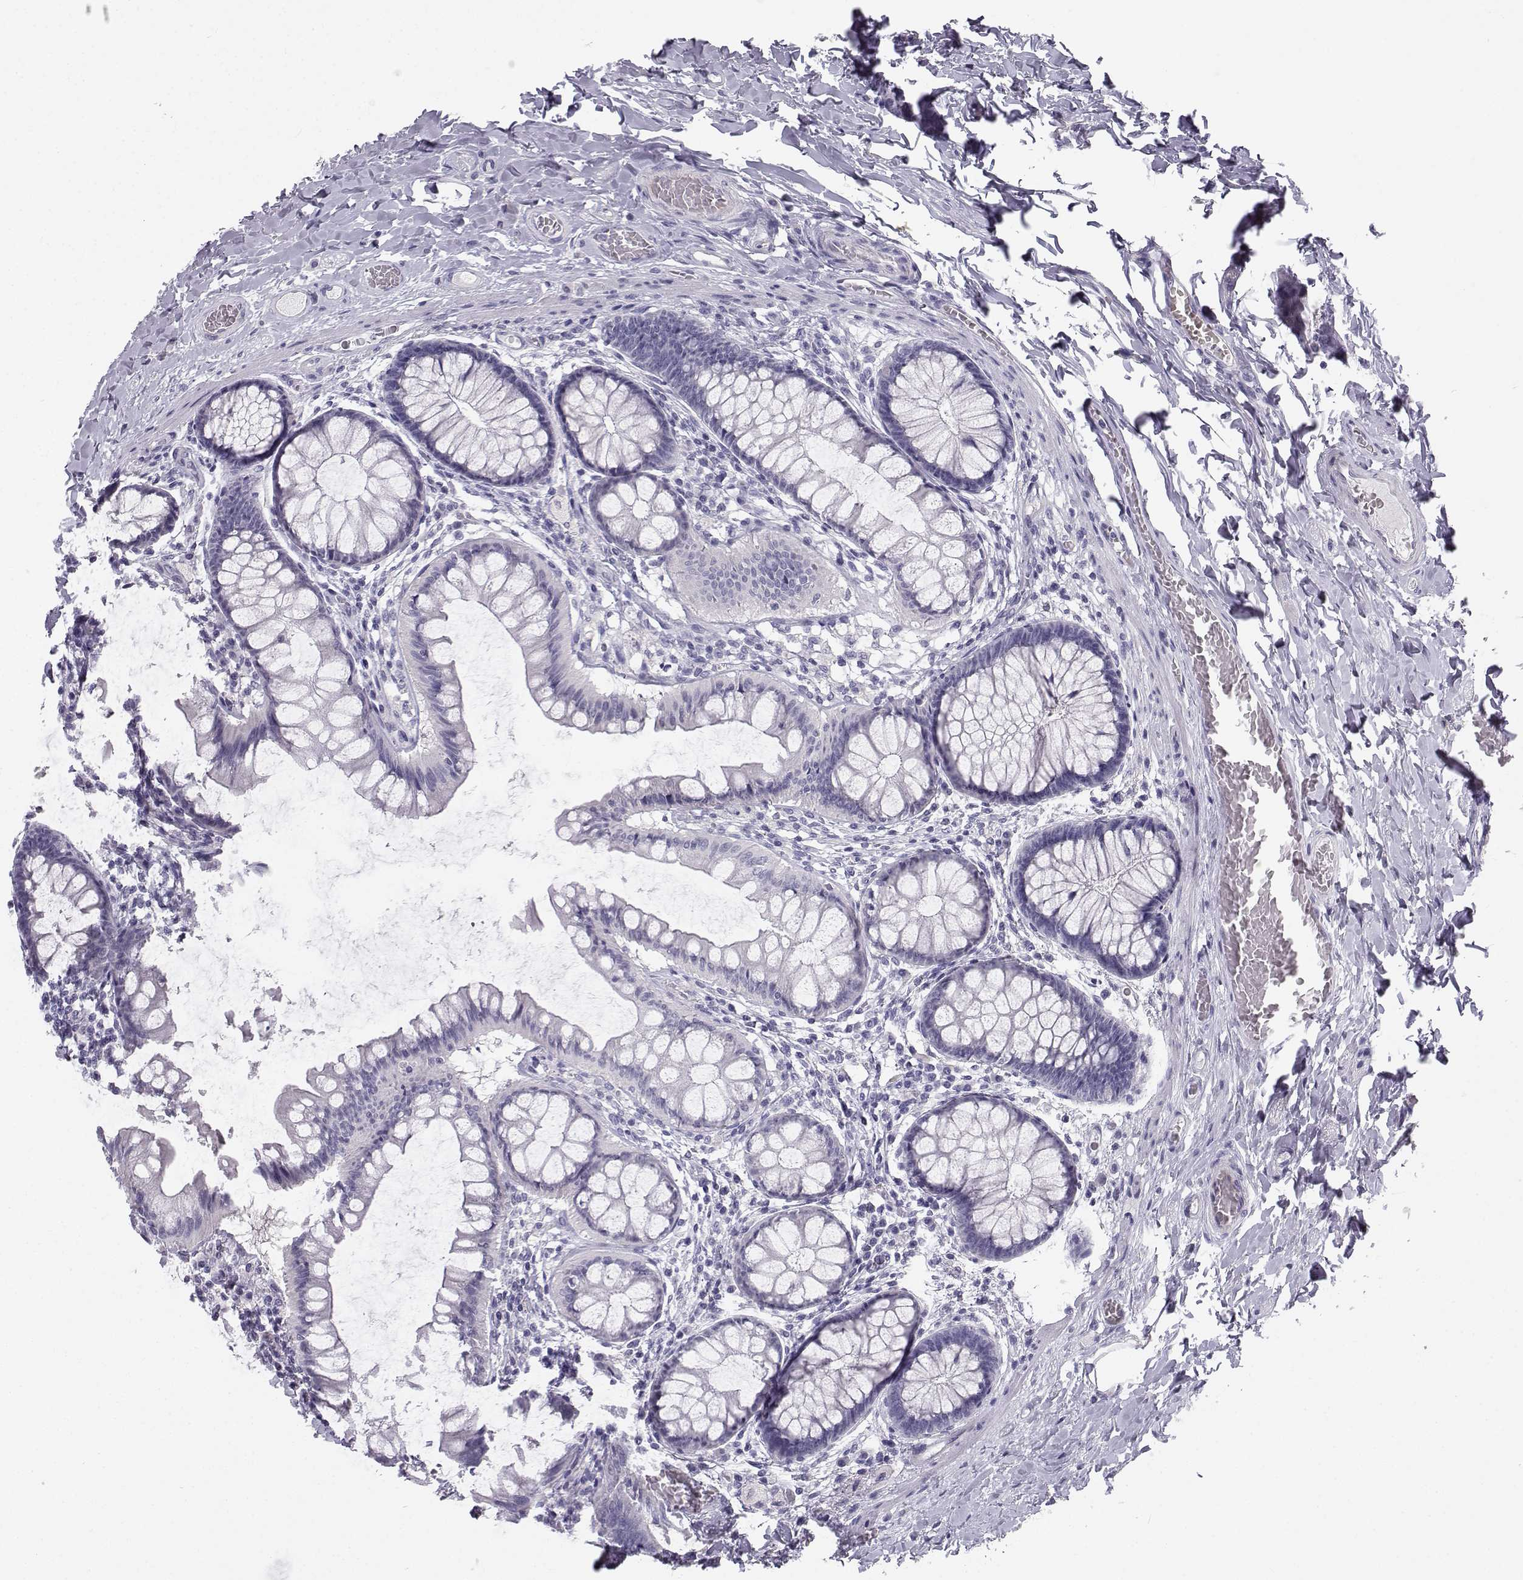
{"staining": {"intensity": "negative", "quantity": "none", "location": "none"}, "tissue": "colon", "cell_type": "Endothelial cells", "image_type": "normal", "snomed": [{"axis": "morphology", "description": "Normal tissue, NOS"}, {"axis": "topography", "description": "Colon"}], "caption": "Endothelial cells are negative for protein expression in unremarkable human colon. (DAB immunohistochemistry visualized using brightfield microscopy, high magnification).", "gene": "SYCE1", "patient": {"sex": "female", "age": 65}}